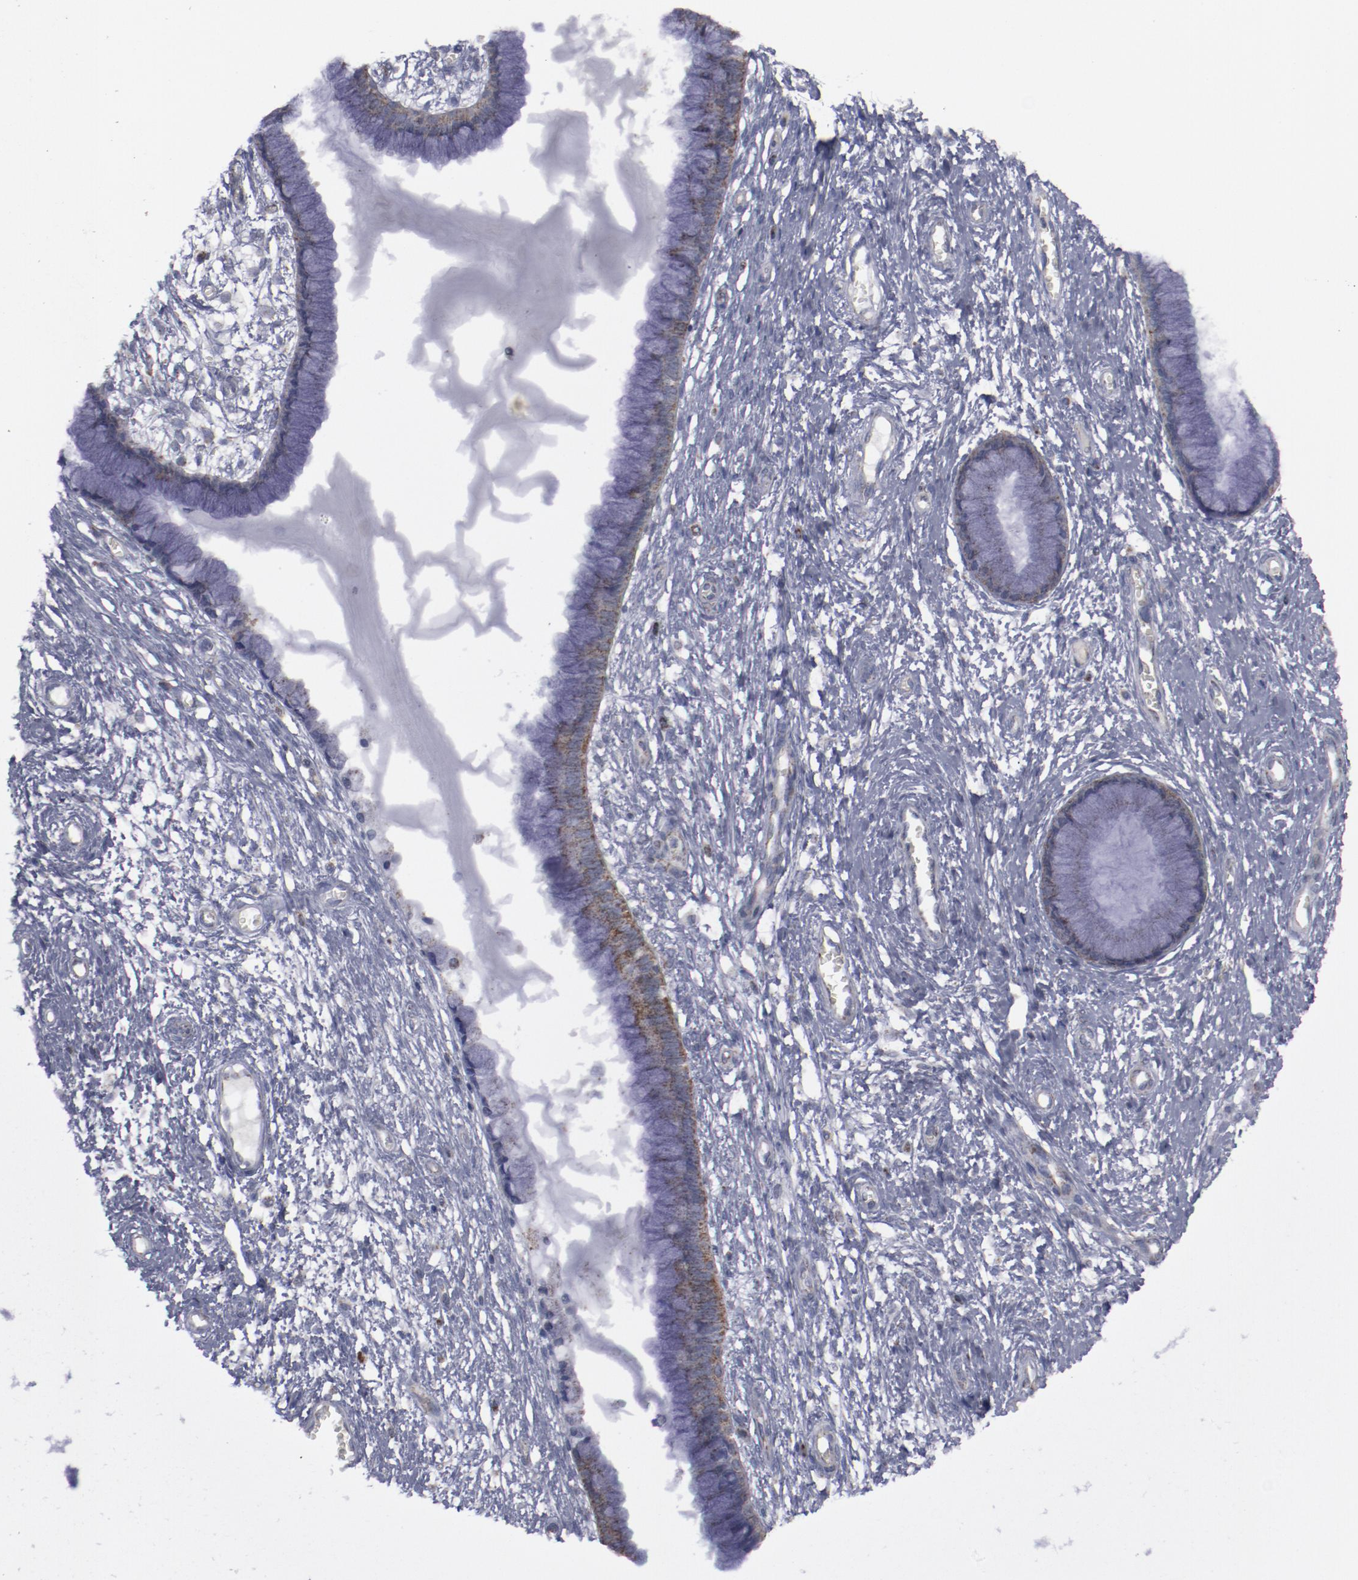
{"staining": {"intensity": "weak", "quantity": ">75%", "location": "cytoplasmic/membranous"}, "tissue": "cervix", "cell_type": "Glandular cells", "image_type": "normal", "snomed": [{"axis": "morphology", "description": "Normal tissue, NOS"}, {"axis": "topography", "description": "Cervix"}], "caption": "This image demonstrates immunohistochemistry (IHC) staining of benign cervix, with low weak cytoplasmic/membranous staining in approximately >75% of glandular cells.", "gene": "MYOM2", "patient": {"sex": "female", "age": 55}}